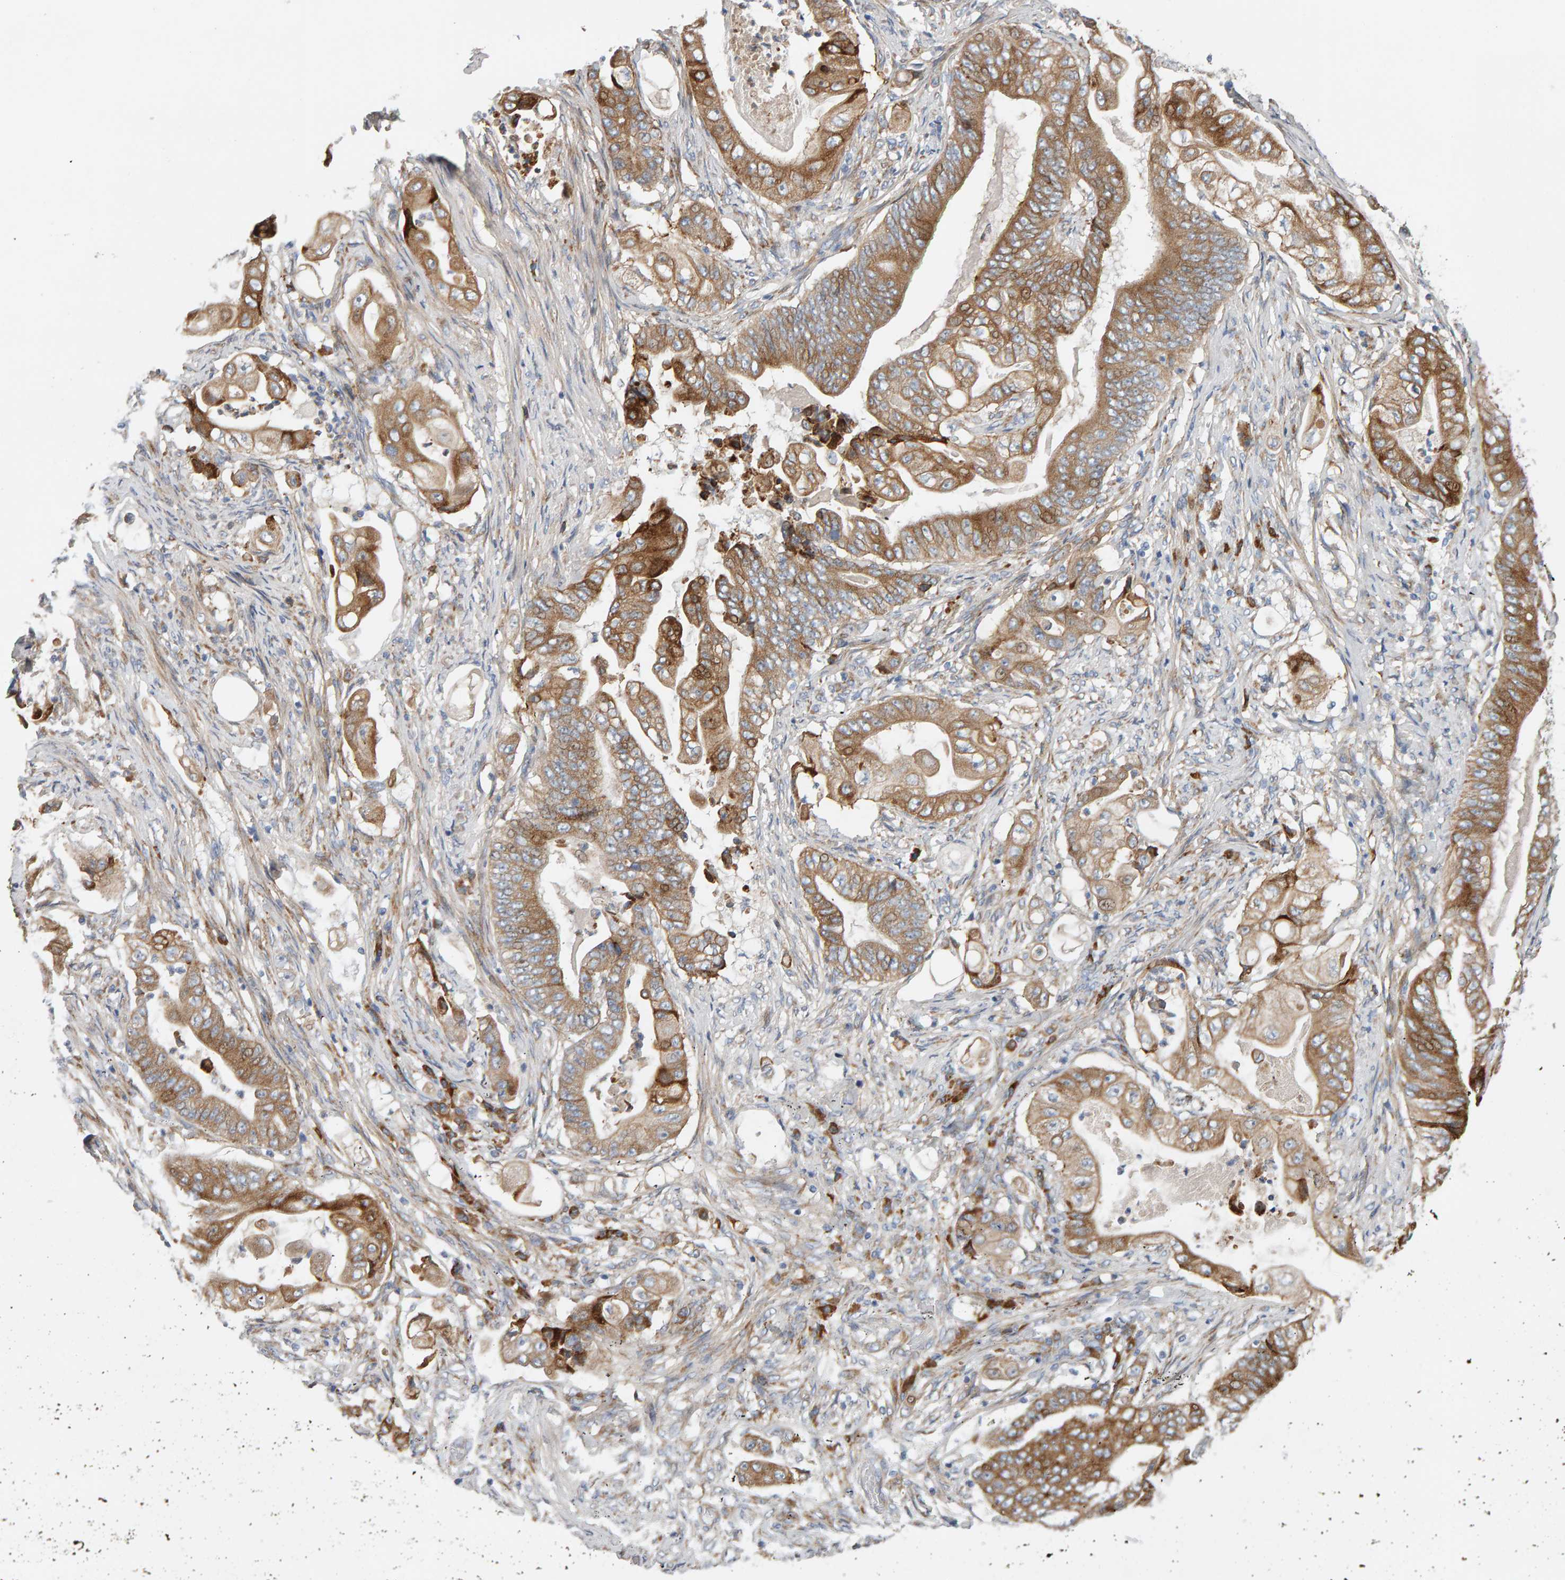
{"staining": {"intensity": "moderate", "quantity": ">75%", "location": "cytoplasmic/membranous"}, "tissue": "stomach cancer", "cell_type": "Tumor cells", "image_type": "cancer", "snomed": [{"axis": "morphology", "description": "Adenocarcinoma, NOS"}, {"axis": "topography", "description": "Stomach"}], "caption": "Human stomach adenocarcinoma stained with a brown dye exhibits moderate cytoplasmic/membranous positive staining in about >75% of tumor cells.", "gene": "ENGASE", "patient": {"sex": "female", "age": 73}}